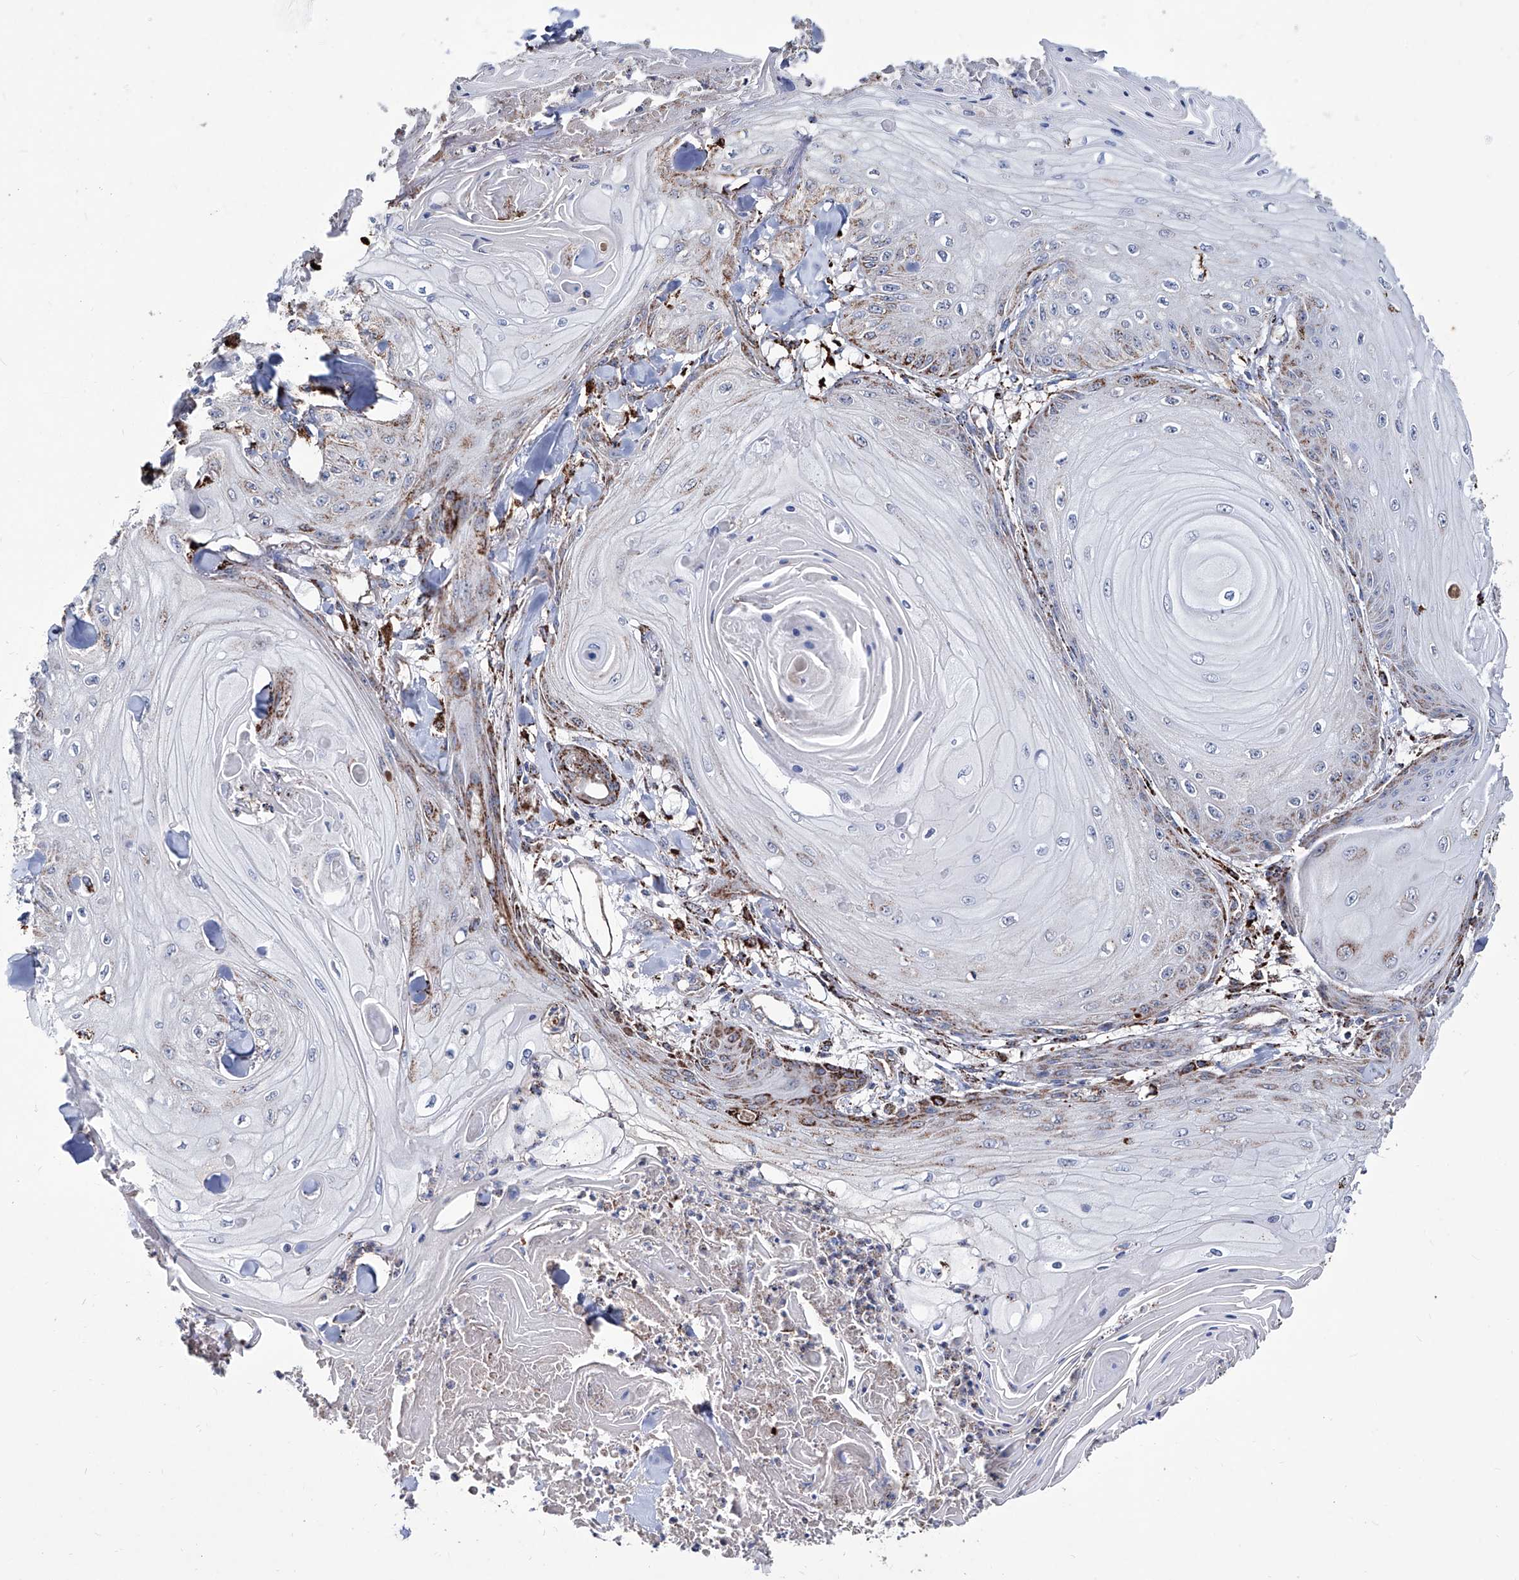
{"staining": {"intensity": "negative", "quantity": "none", "location": "none"}, "tissue": "skin cancer", "cell_type": "Tumor cells", "image_type": "cancer", "snomed": [{"axis": "morphology", "description": "Squamous cell carcinoma, NOS"}, {"axis": "topography", "description": "Skin"}], "caption": "IHC of human skin cancer exhibits no positivity in tumor cells.", "gene": "NHS", "patient": {"sex": "male", "age": 74}}